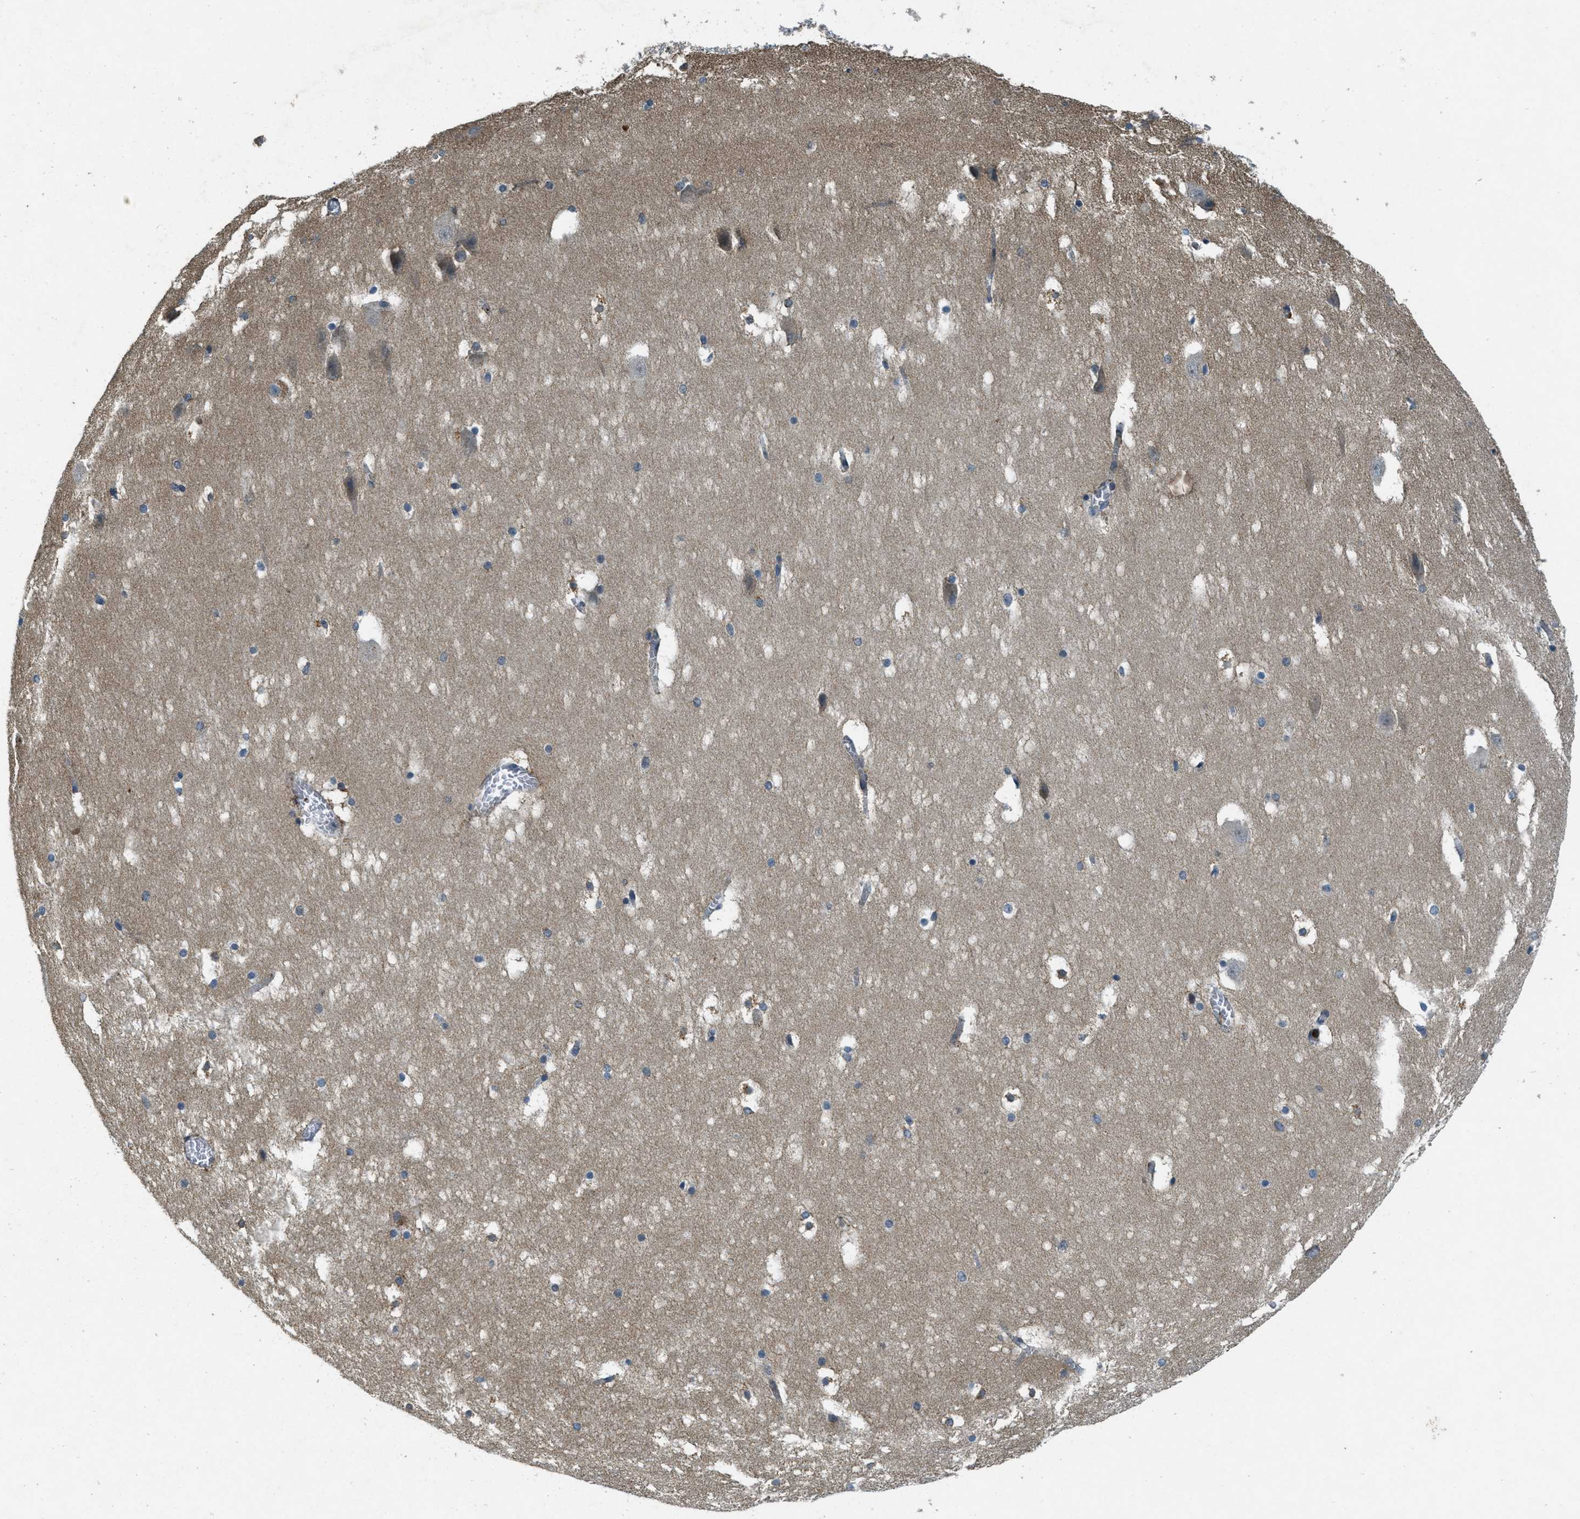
{"staining": {"intensity": "weak", "quantity": "25%-75%", "location": "cytoplasmic/membranous"}, "tissue": "hippocampus", "cell_type": "Glial cells", "image_type": "normal", "snomed": [{"axis": "morphology", "description": "Normal tissue, NOS"}, {"axis": "topography", "description": "Hippocampus"}], "caption": "Protein expression analysis of normal human hippocampus reveals weak cytoplasmic/membranous positivity in approximately 25%-75% of glial cells.", "gene": "RAB3D", "patient": {"sex": "male", "age": 45}}